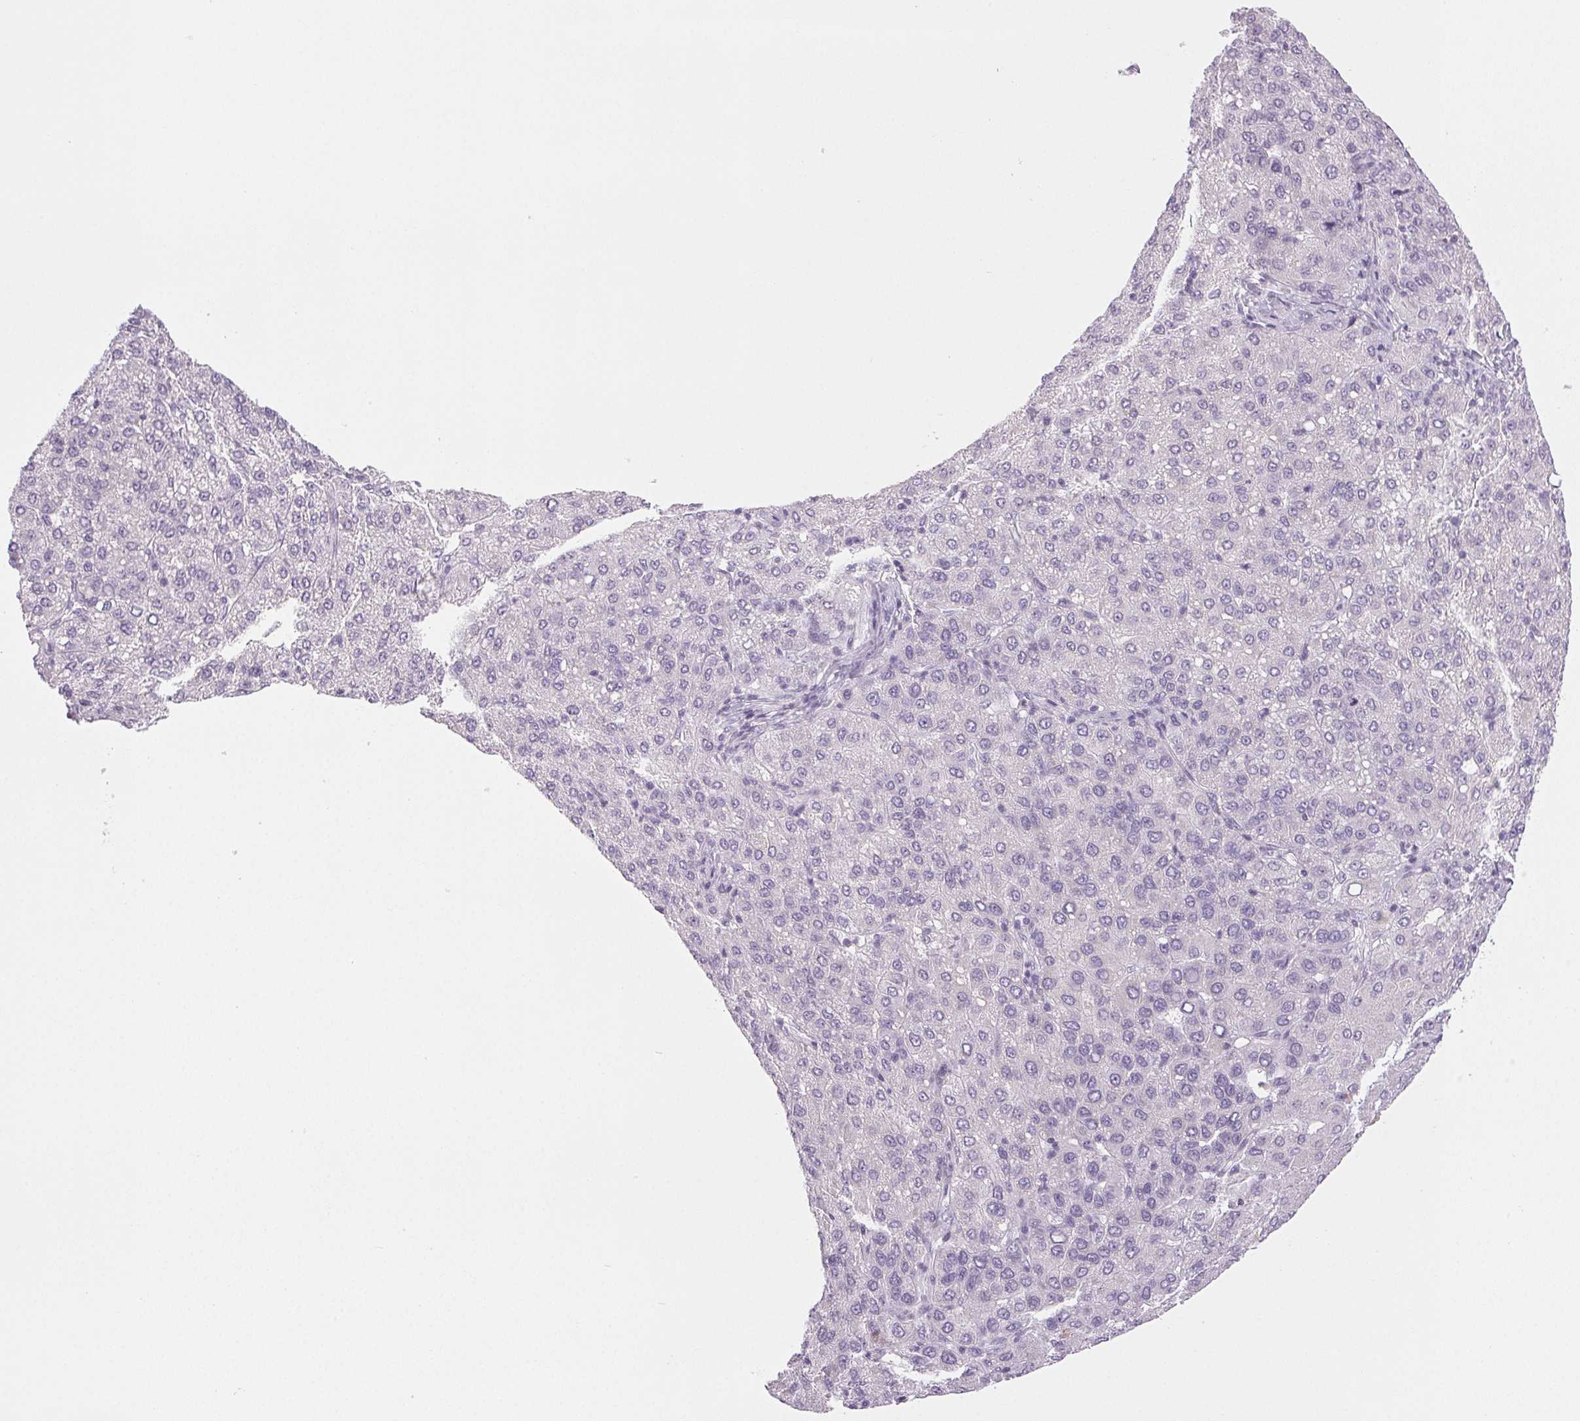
{"staining": {"intensity": "negative", "quantity": "none", "location": "none"}, "tissue": "liver cancer", "cell_type": "Tumor cells", "image_type": "cancer", "snomed": [{"axis": "morphology", "description": "Carcinoma, Hepatocellular, NOS"}, {"axis": "topography", "description": "Liver"}], "caption": "This is a photomicrograph of immunohistochemistry staining of liver cancer, which shows no positivity in tumor cells. (Brightfield microscopy of DAB (3,3'-diaminobenzidine) IHC at high magnification).", "gene": "COL7A1", "patient": {"sex": "male", "age": 65}}